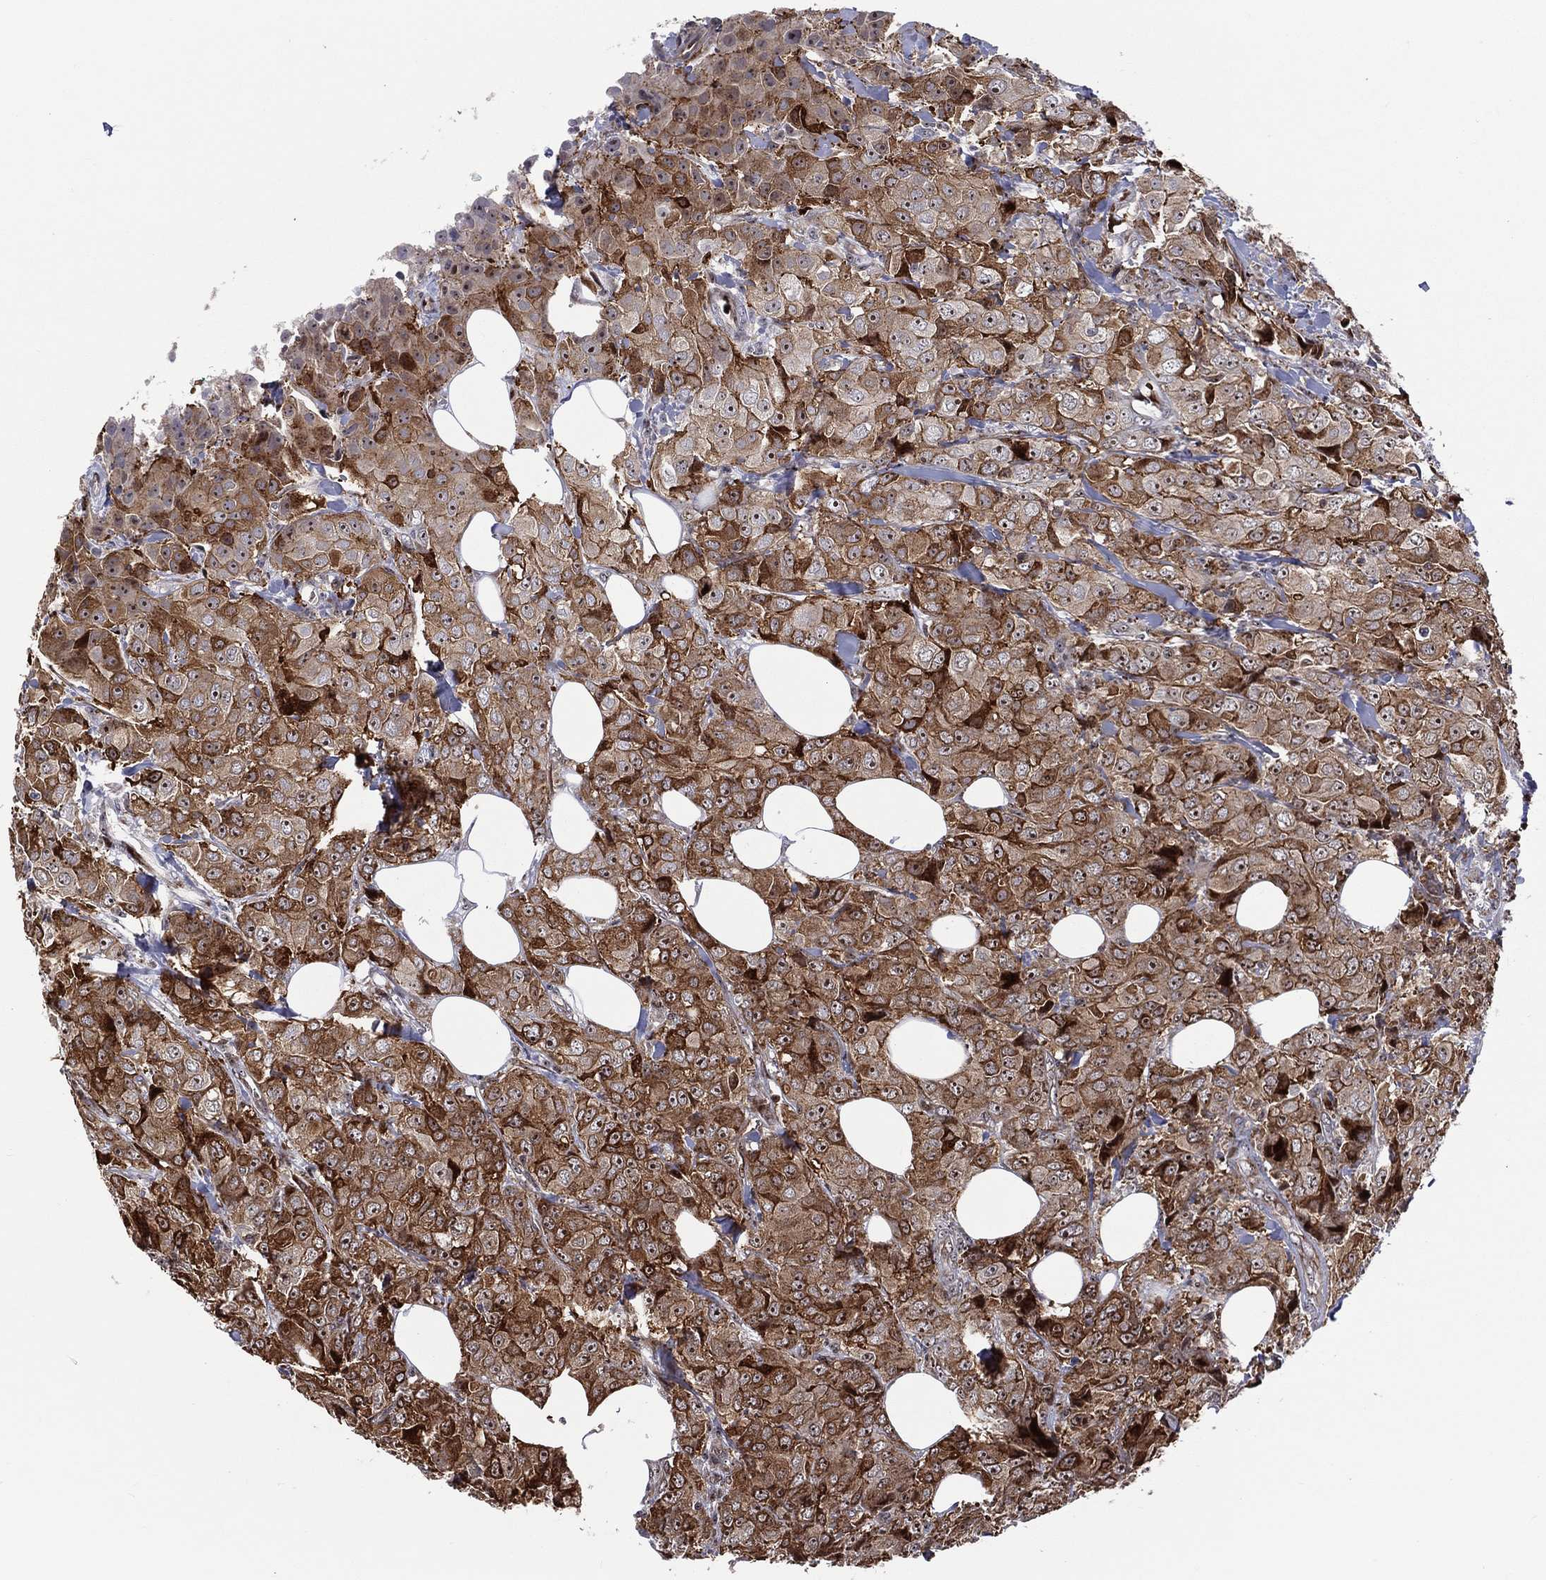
{"staining": {"intensity": "strong", "quantity": "25%-75%", "location": "cytoplasmic/membranous"}, "tissue": "breast cancer", "cell_type": "Tumor cells", "image_type": "cancer", "snomed": [{"axis": "morphology", "description": "Duct carcinoma"}, {"axis": "topography", "description": "Breast"}], "caption": "Immunohistochemistry (IHC) image of neoplastic tissue: human breast cancer stained using immunohistochemistry (IHC) shows high levels of strong protein expression localized specifically in the cytoplasmic/membranous of tumor cells, appearing as a cytoplasmic/membranous brown color.", "gene": "VHL", "patient": {"sex": "female", "age": 43}}